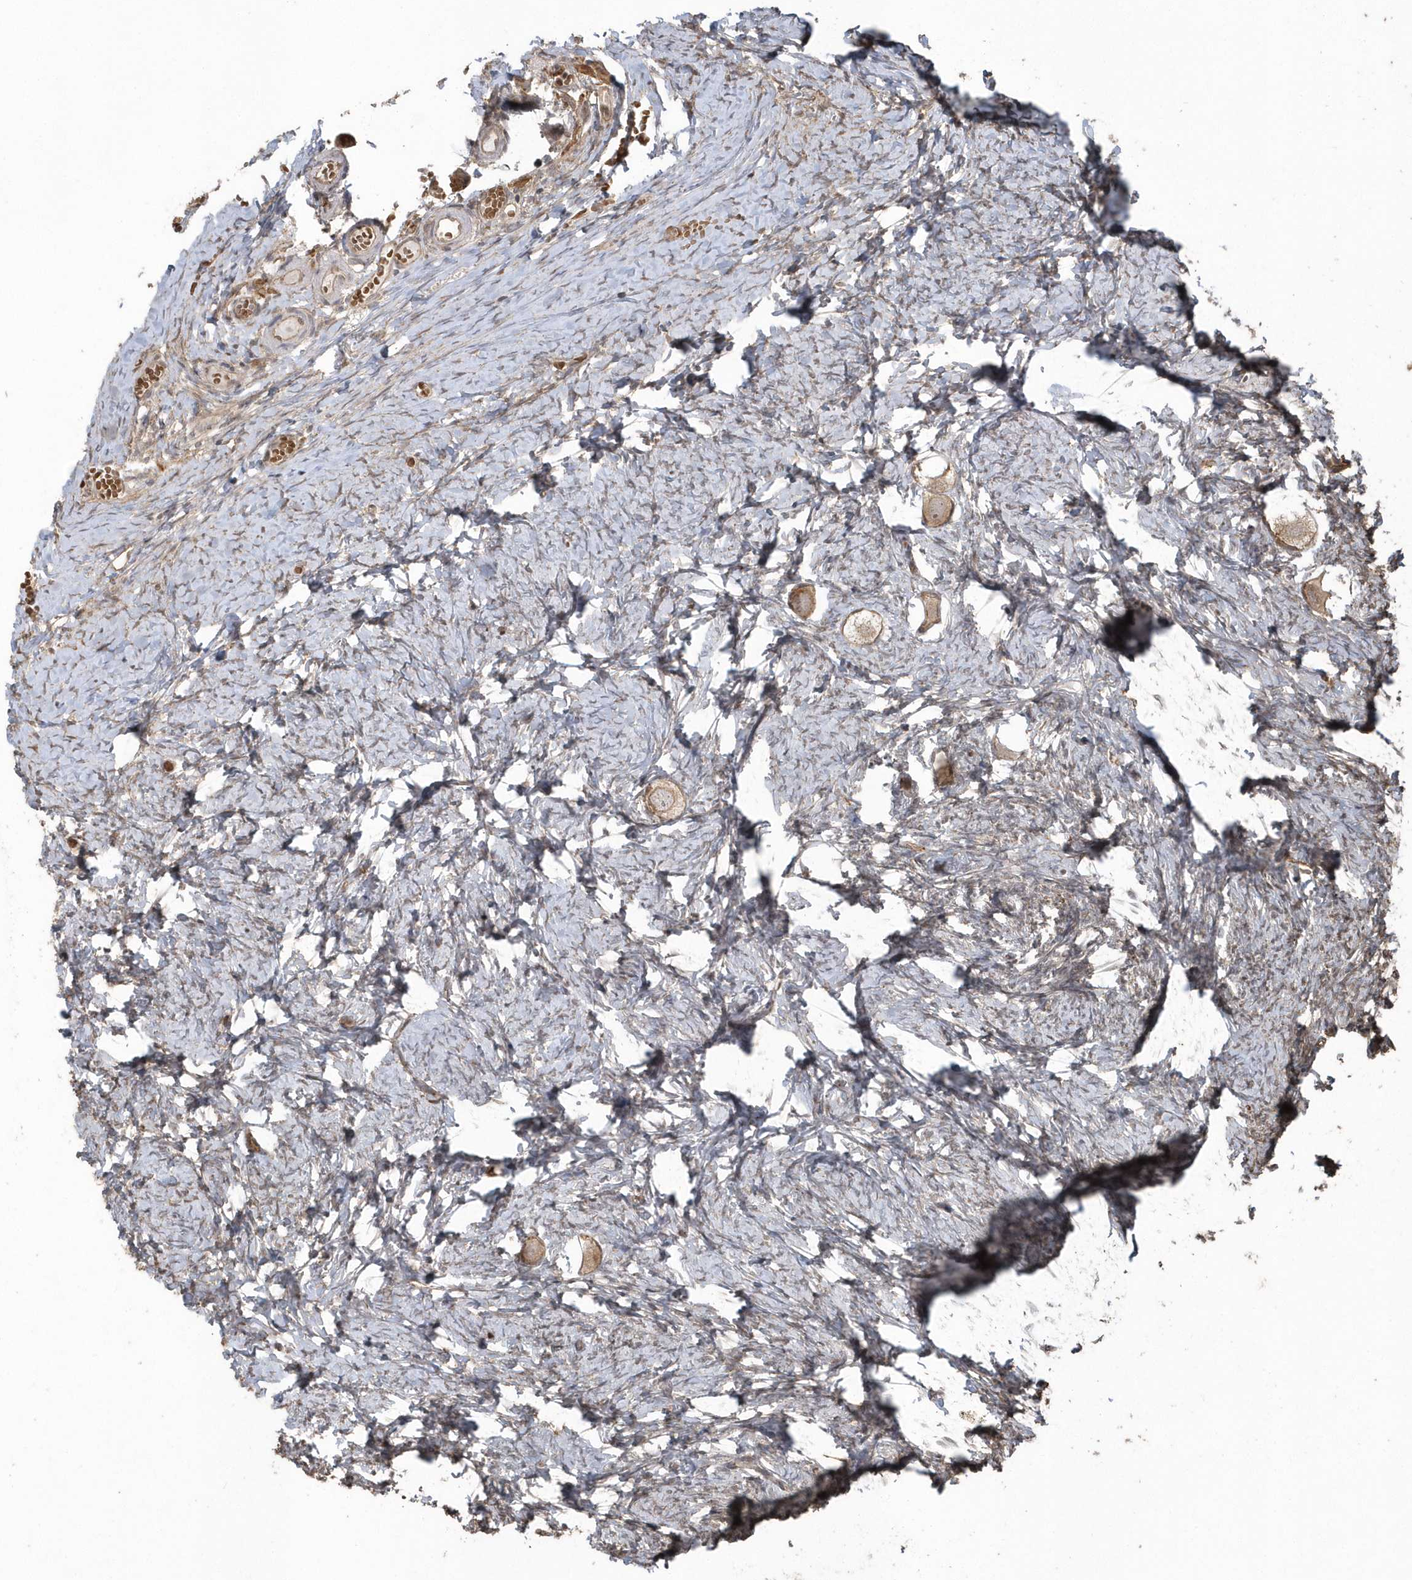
{"staining": {"intensity": "moderate", "quantity": ">75%", "location": "cytoplasmic/membranous"}, "tissue": "ovary", "cell_type": "Follicle cells", "image_type": "normal", "snomed": [{"axis": "morphology", "description": "Normal tissue, NOS"}, {"axis": "topography", "description": "Ovary"}], "caption": "Unremarkable ovary shows moderate cytoplasmic/membranous staining in about >75% of follicle cells.", "gene": "HERPUD1", "patient": {"sex": "female", "age": 27}}